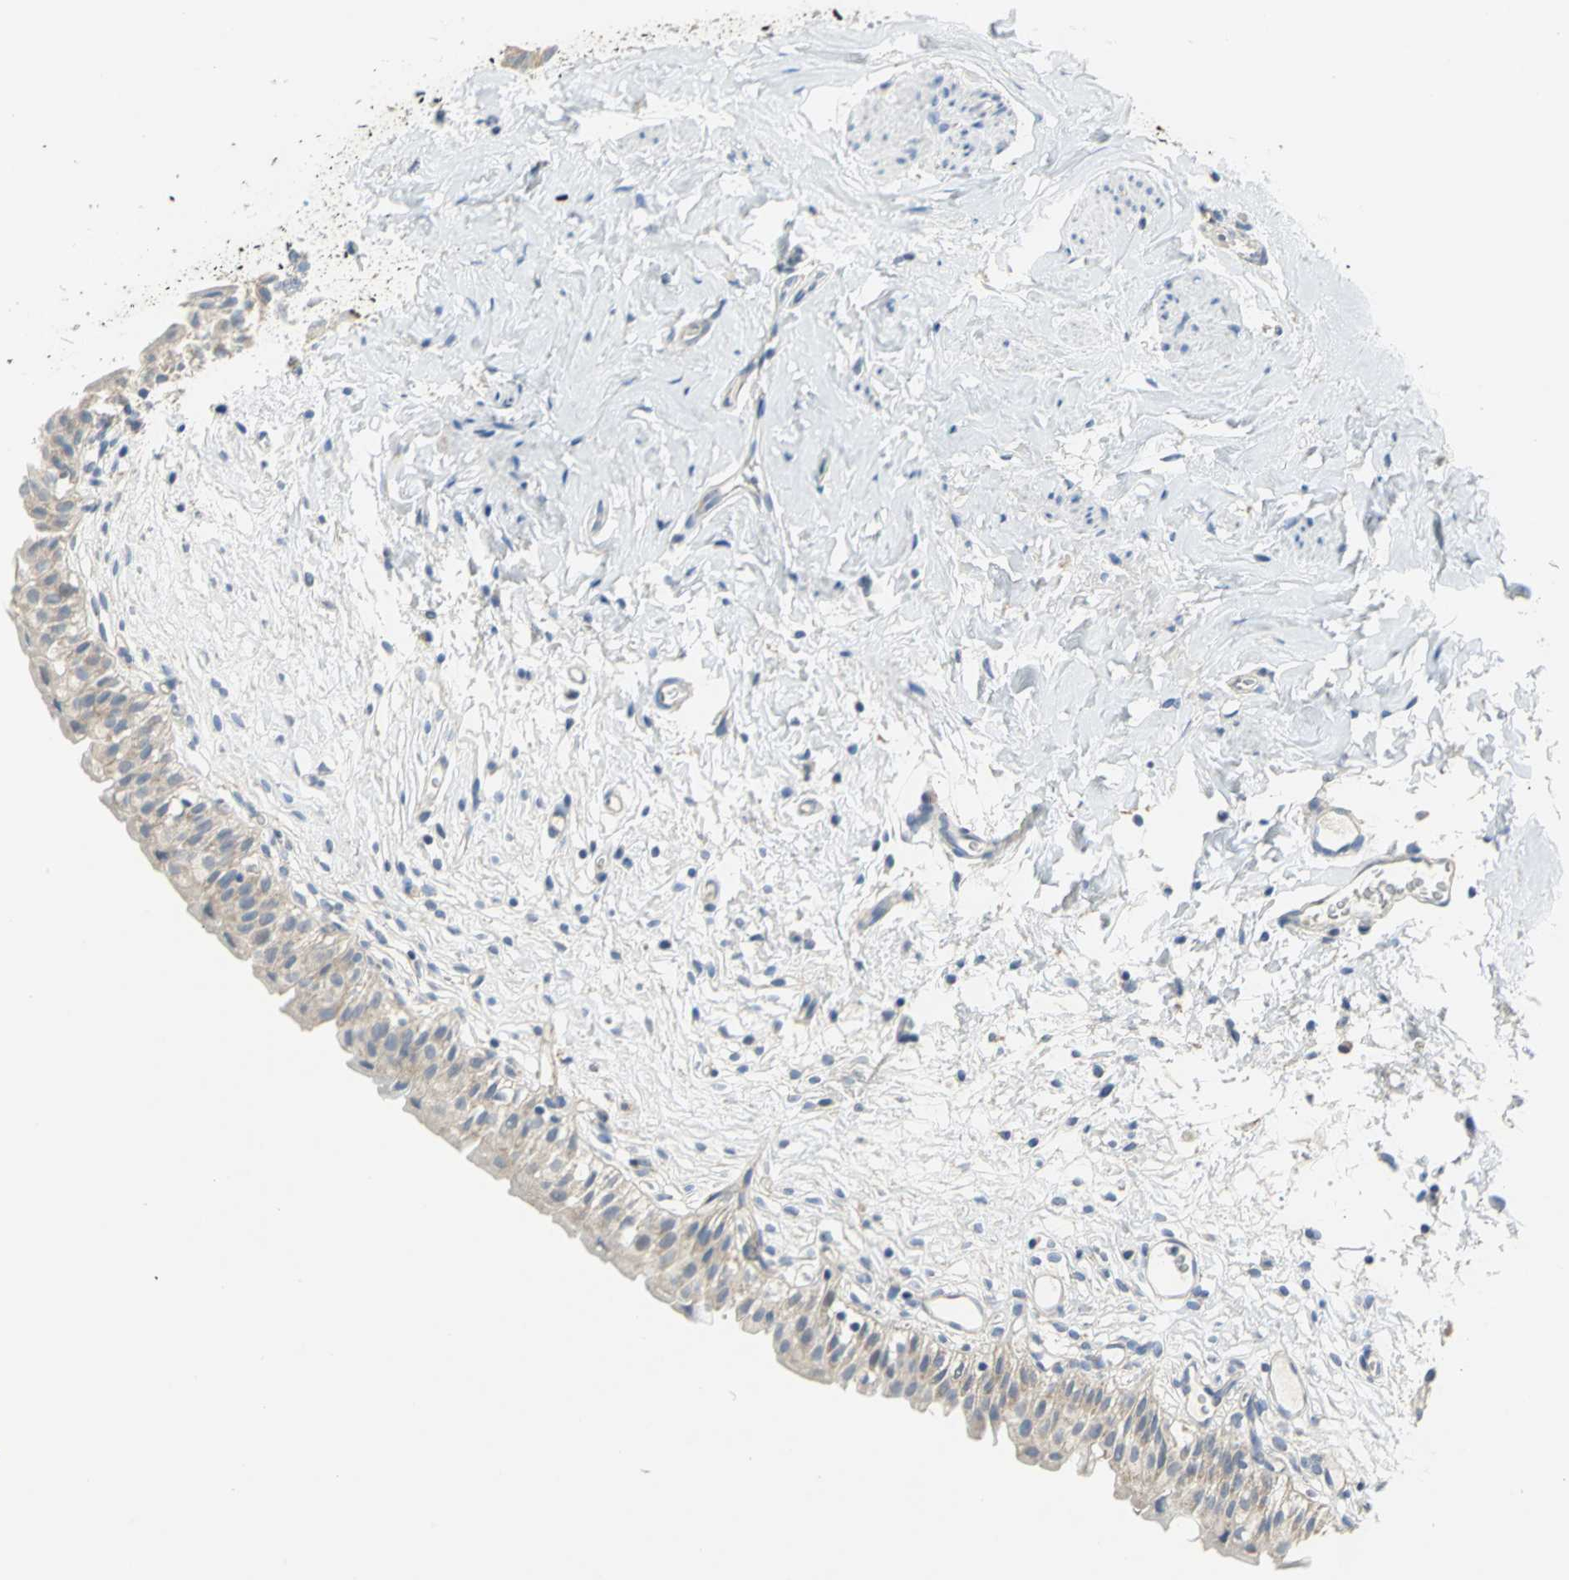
{"staining": {"intensity": "weak", "quantity": ">75%", "location": "cytoplasmic/membranous"}, "tissue": "urinary bladder", "cell_type": "Urothelial cells", "image_type": "normal", "snomed": [{"axis": "morphology", "description": "Normal tissue, NOS"}, {"axis": "topography", "description": "Urinary bladder"}], "caption": "Brown immunohistochemical staining in normal human urinary bladder displays weak cytoplasmic/membranous expression in about >75% of urothelial cells.", "gene": "HTR1F", "patient": {"sex": "female", "age": 80}}